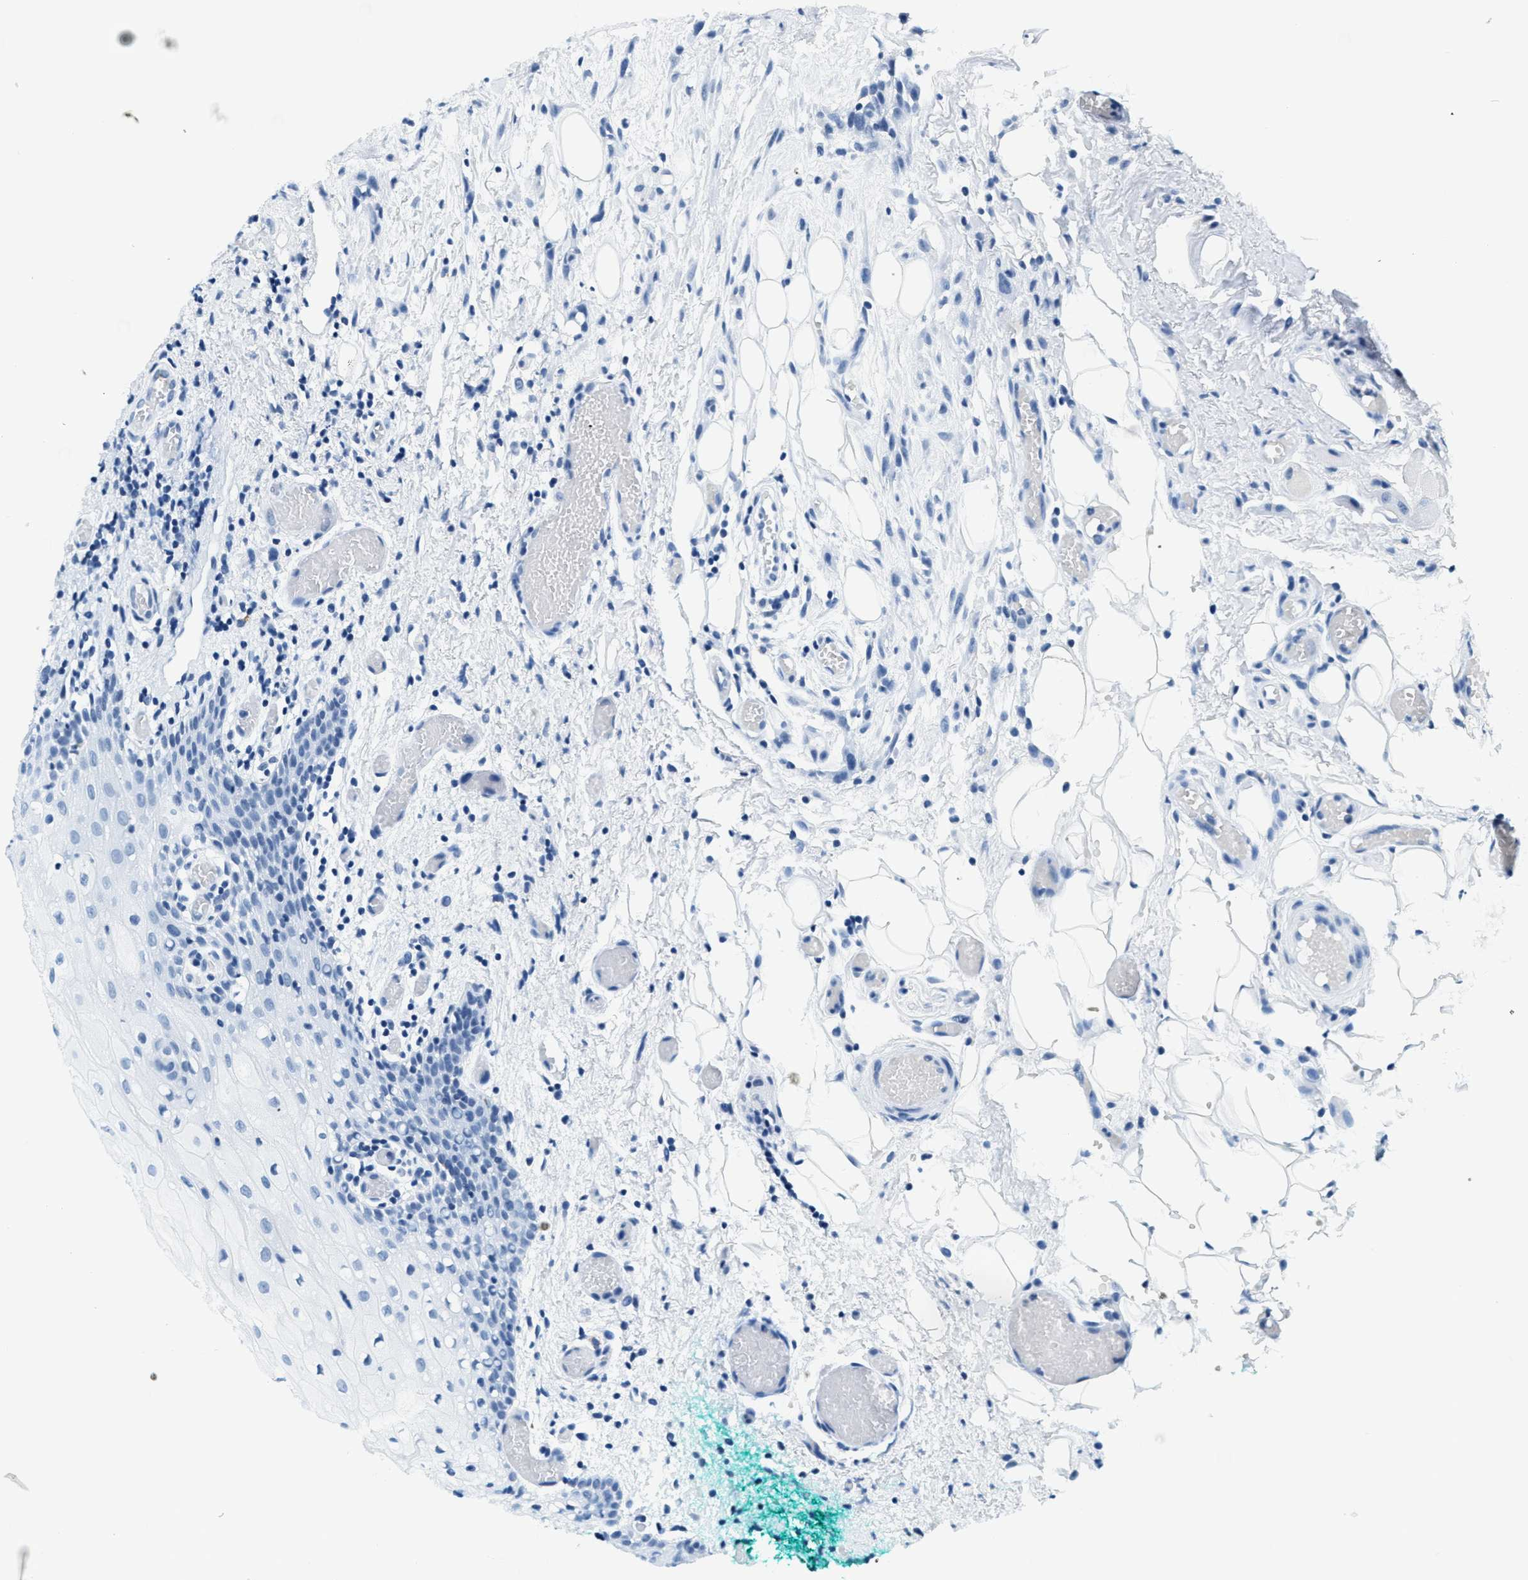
{"staining": {"intensity": "negative", "quantity": "none", "location": "none"}, "tissue": "oral mucosa", "cell_type": "Squamous epithelial cells", "image_type": "normal", "snomed": [{"axis": "morphology", "description": "Normal tissue, NOS"}, {"axis": "morphology", "description": "Squamous cell carcinoma, NOS"}, {"axis": "topography", "description": "Oral tissue"}, {"axis": "topography", "description": "Salivary gland"}, {"axis": "topography", "description": "Head-Neck"}], "caption": "Benign oral mucosa was stained to show a protein in brown. There is no significant positivity in squamous epithelial cells. (DAB (3,3'-diaminobenzidine) IHC with hematoxylin counter stain).", "gene": "CA4", "patient": {"sex": "female", "age": 62}}